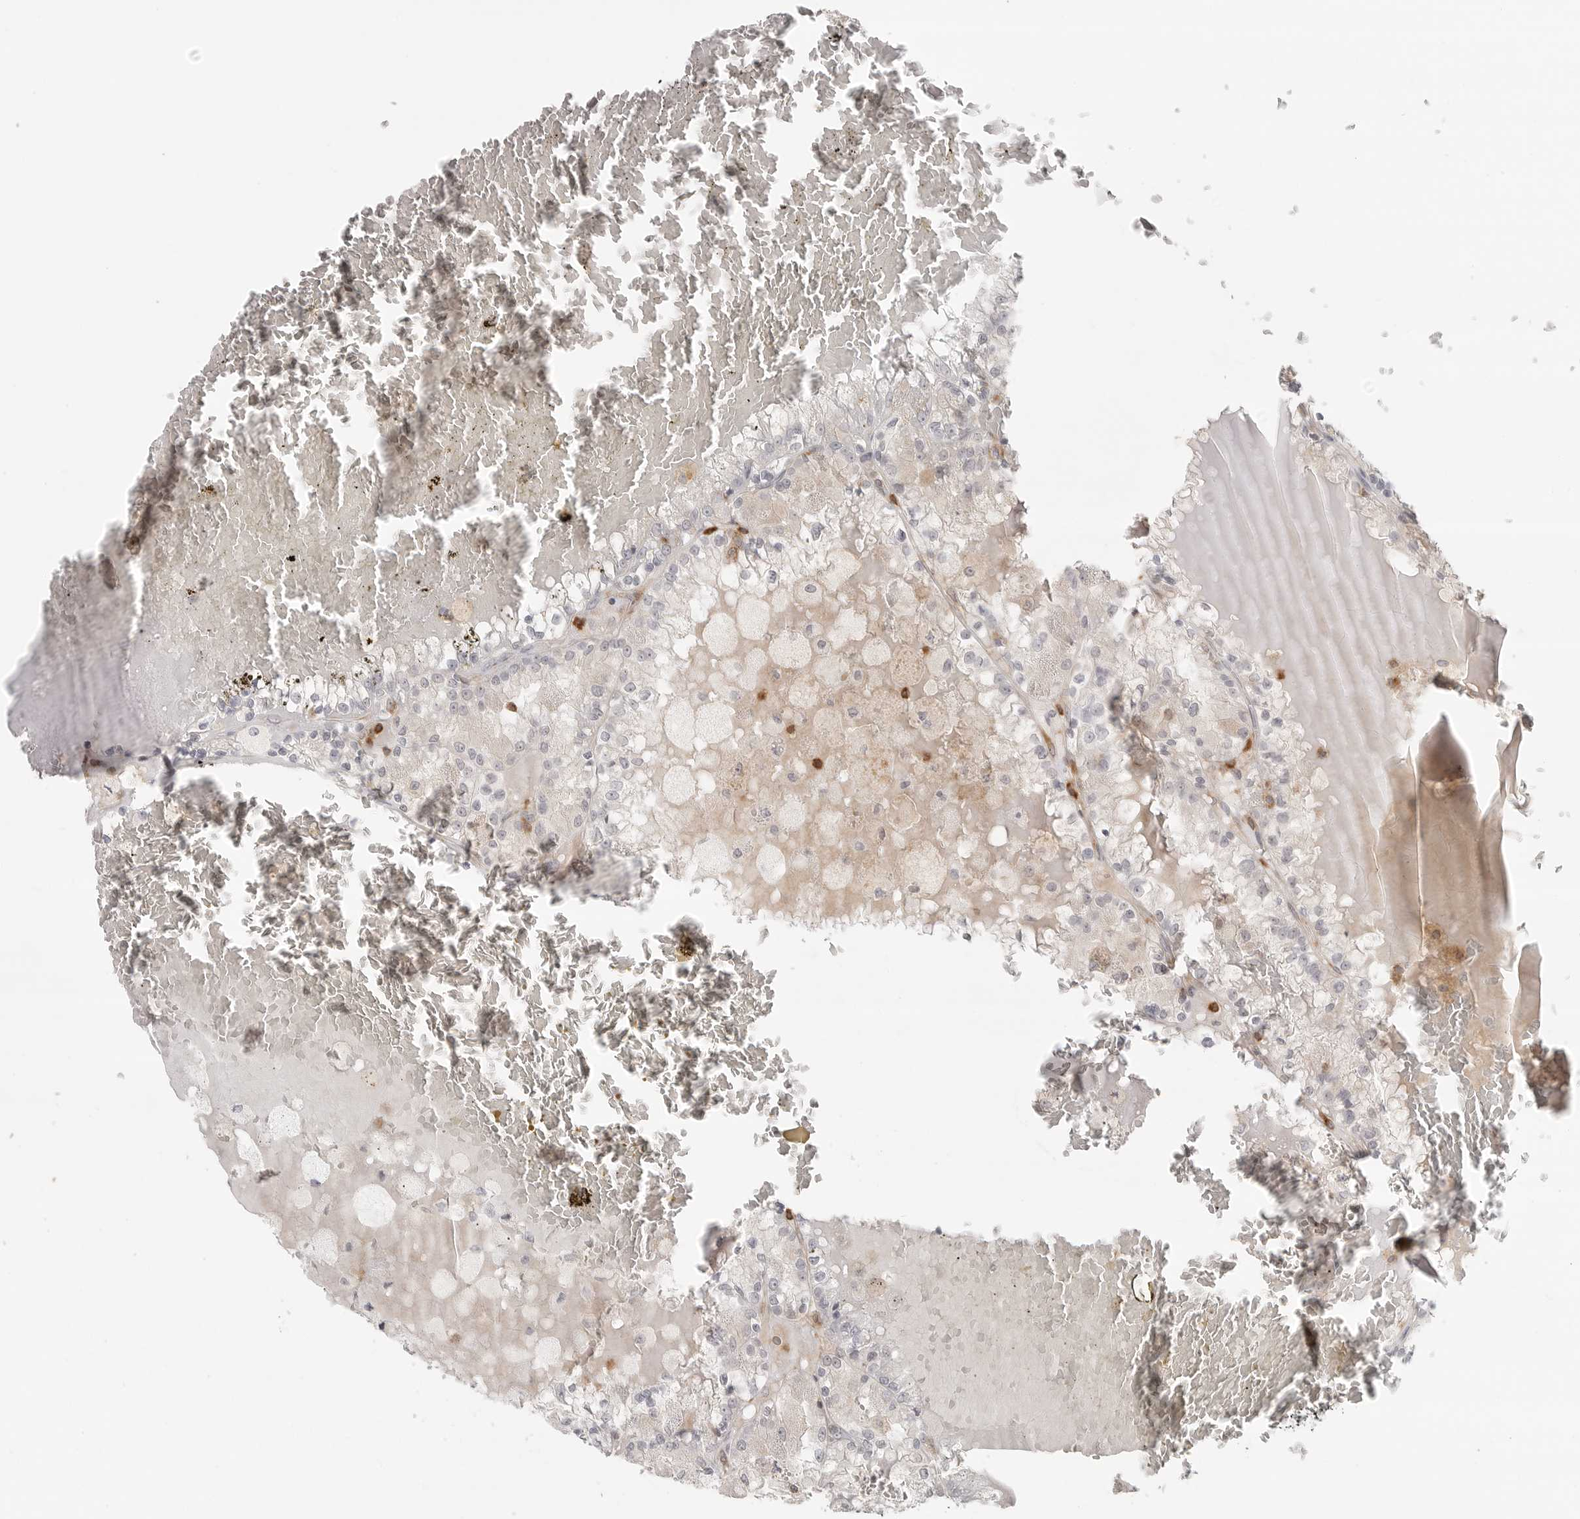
{"staining": {"intensity": "negative", "quantity": "none", "location": "none"}, "tissue": "renal cancer", "cell_type": "Tumor cells", "image_type": "cancer", "snomed": [{"axis": "morphology", "description": "Adenocarcinoma, NOS"}, {"axis": "topography", "description": "Kidney"}], "caption": "The photomicrograph reveals no significant positivity in tumor cells of renal cancer (adenocarcinoma).", "gene": "SH3KBP1", "patient": {"sex": "female", "age": 56}}